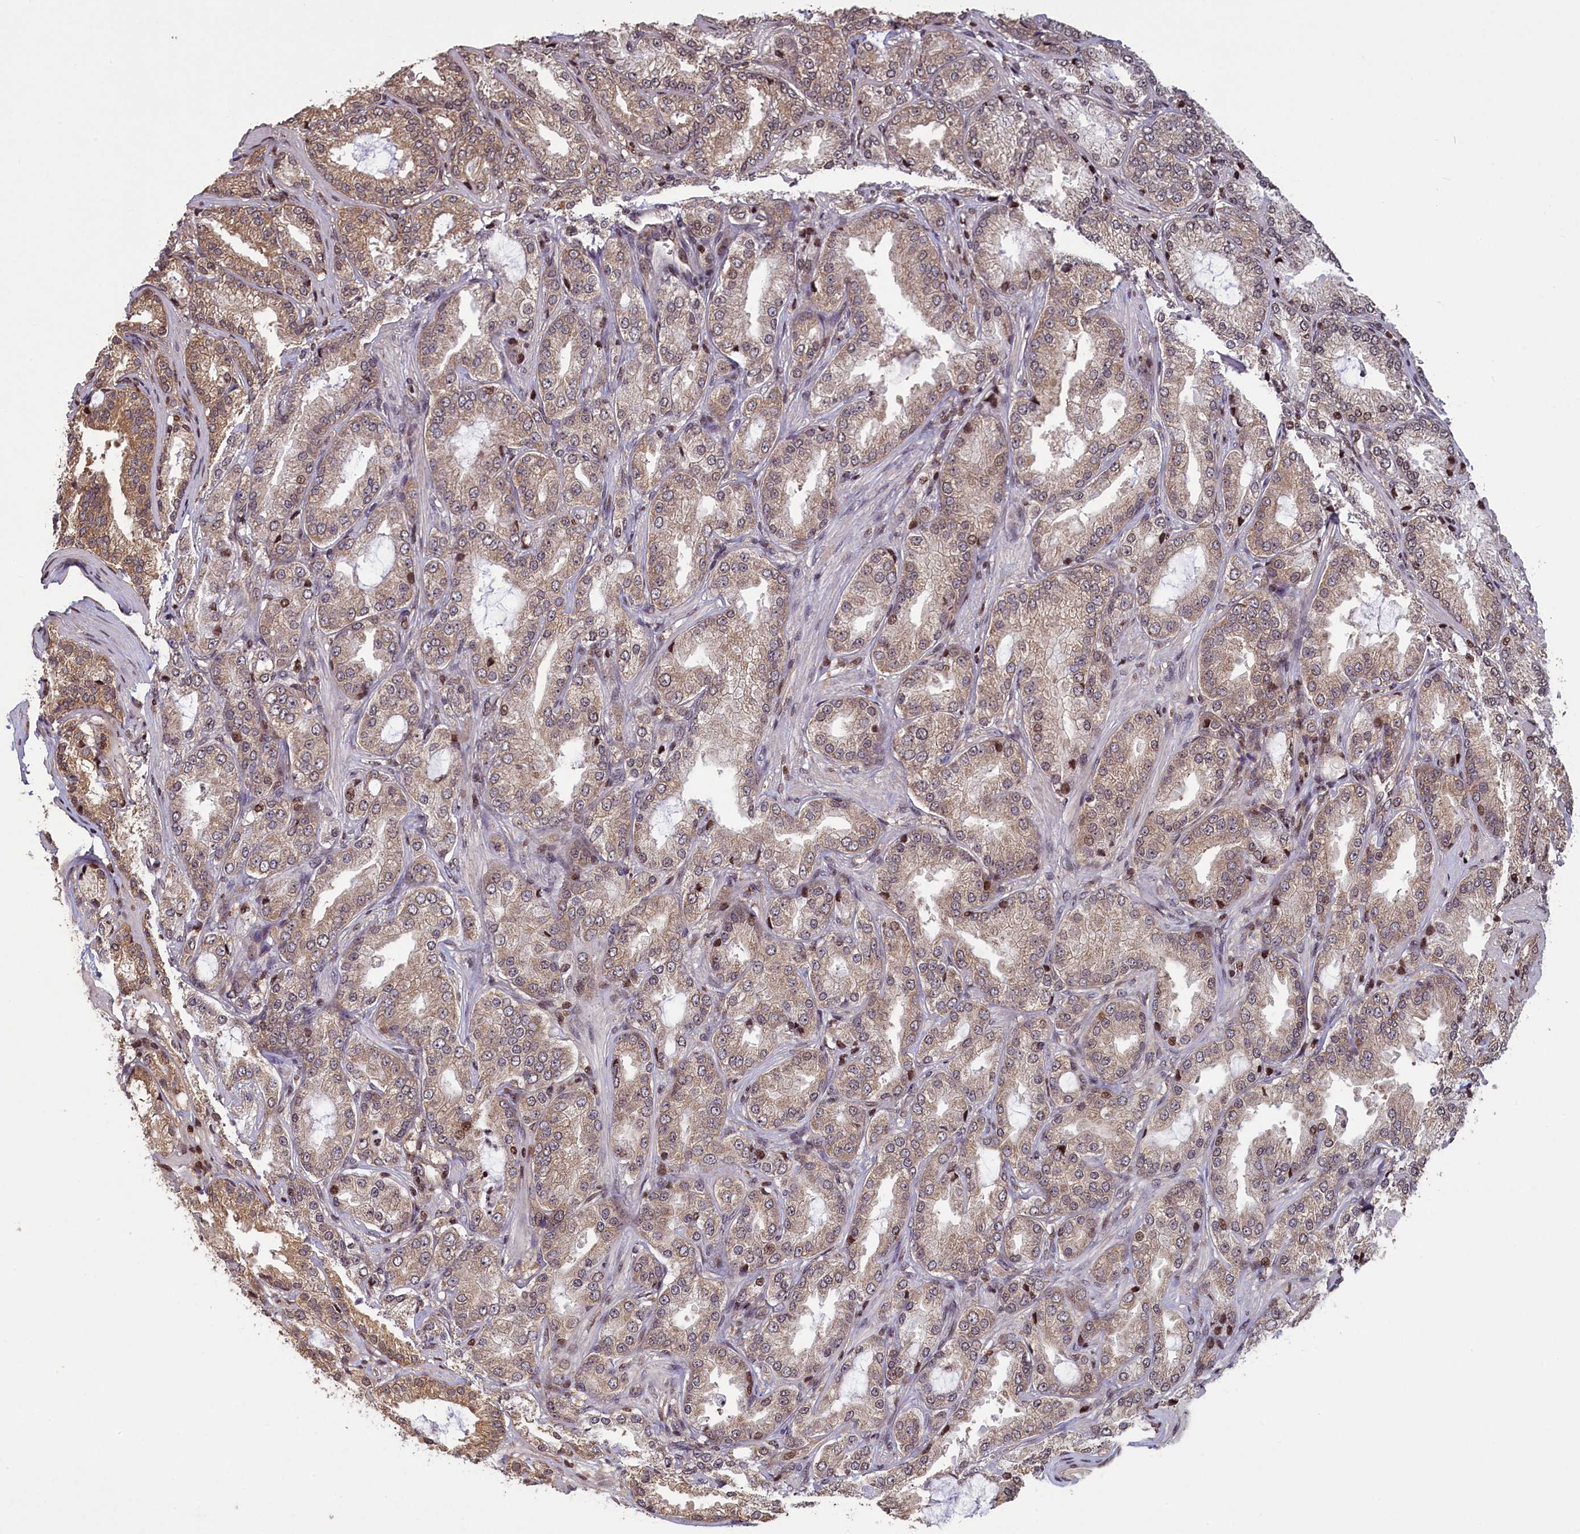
{"staining": {"intensity": "weak", "quantity": ">75%", "location": "cytoplasmic/membranous,nuclear"}, "tissue": "prostate cancer", "cell_type": "Tumor cells", "image_type": "cancer", "snomed": [{"axis": "morphology", "description": "Adenocarcinoma, Low grade"}, {"axis": "topography", "description": "Prostate"}], "caption": "Human prostate low-grade adenocarcinoma stained with a brown dye exhibits weak cytoplasmic/membranous and nuclear positive expression in about >75% of tumor cells.", "gene": "NUBP1", "patient": {"sex": "male", "age": 59}}